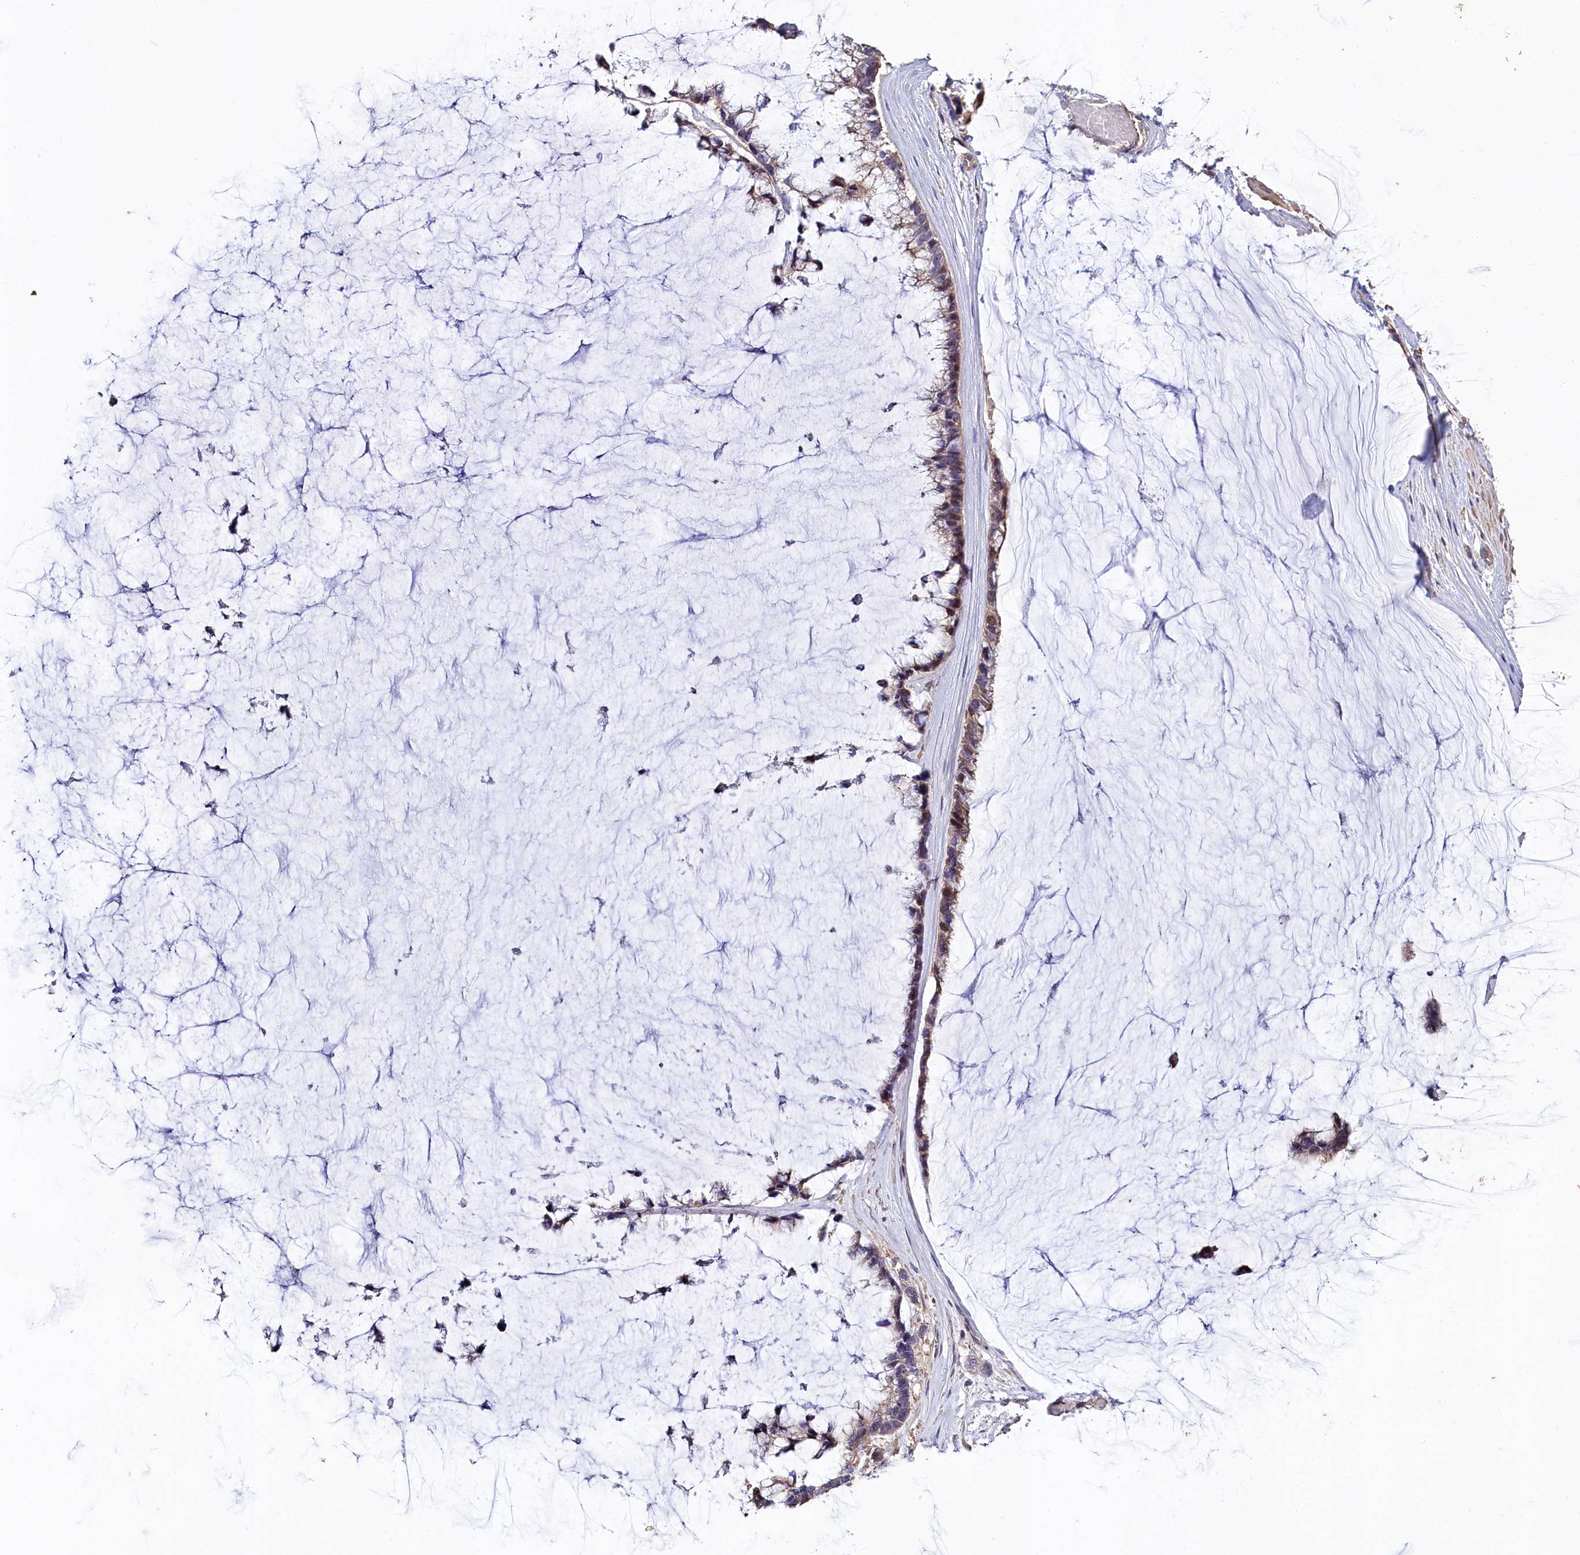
{"staining": {"intensity": "moderate", "quantity": "25%-75%", "location": "cytoplasmic/membranous"}, "tissue": "ovarian cancer", "cell_type": "Tumor cells", "image_type": "cancer", "snomed": [{"axis": "morphology", "description": "Cystadenocarcinoma, mucinous, NOS"}, {"axis": "topography", "description": "Ovary"}], "caption": "Immunohistochemistry histopathology image of neoplastic tissue: ovarian cancer stained using IHC exhibits medium levels of moderate protein expression localized specifically in the cytoplasmic/membranous of tumor cells, appearing as a cytoplasmic/membranous brown color.", "gene": "RPUSD3", "patient": {"sex": "female", "age": 39}}